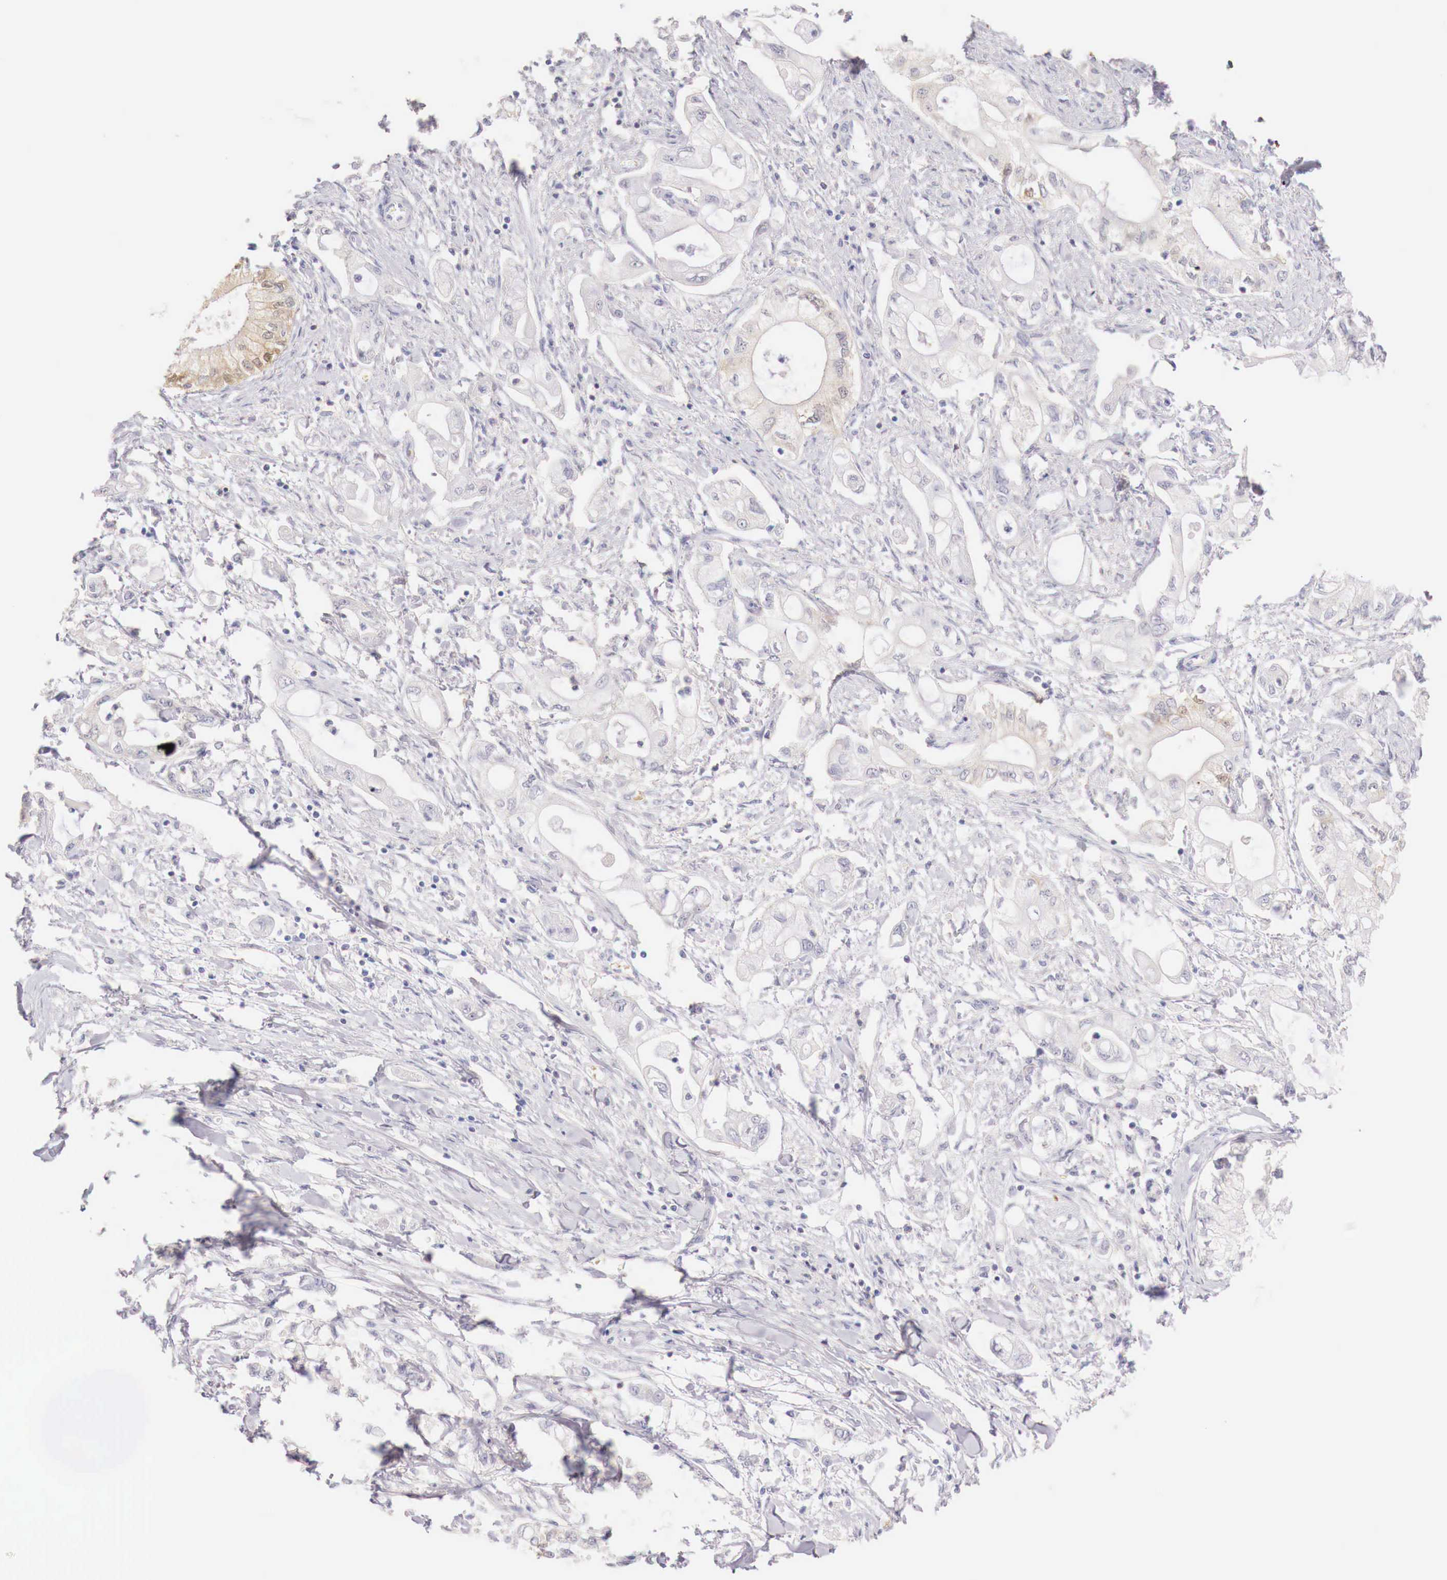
{"staining": {"intensity": "negative", "quantity": "none", "location": "none"}, "tissue": "pancreatic cancer", "cell_type": "Tumor cells", "image_type": "cancer", "snomed": [{"axis": "morphology", "description": "Adenocarcinoma, NOS"}, {"axis": "topography", "description": "Pancreas"}], "caption": "This is an IHC micrograph of adenocarcinoma (pancreatic). There is no expression in tumor cells.", "gene": "ITIH6", "patient": {"sex": "male", "age": 79}}